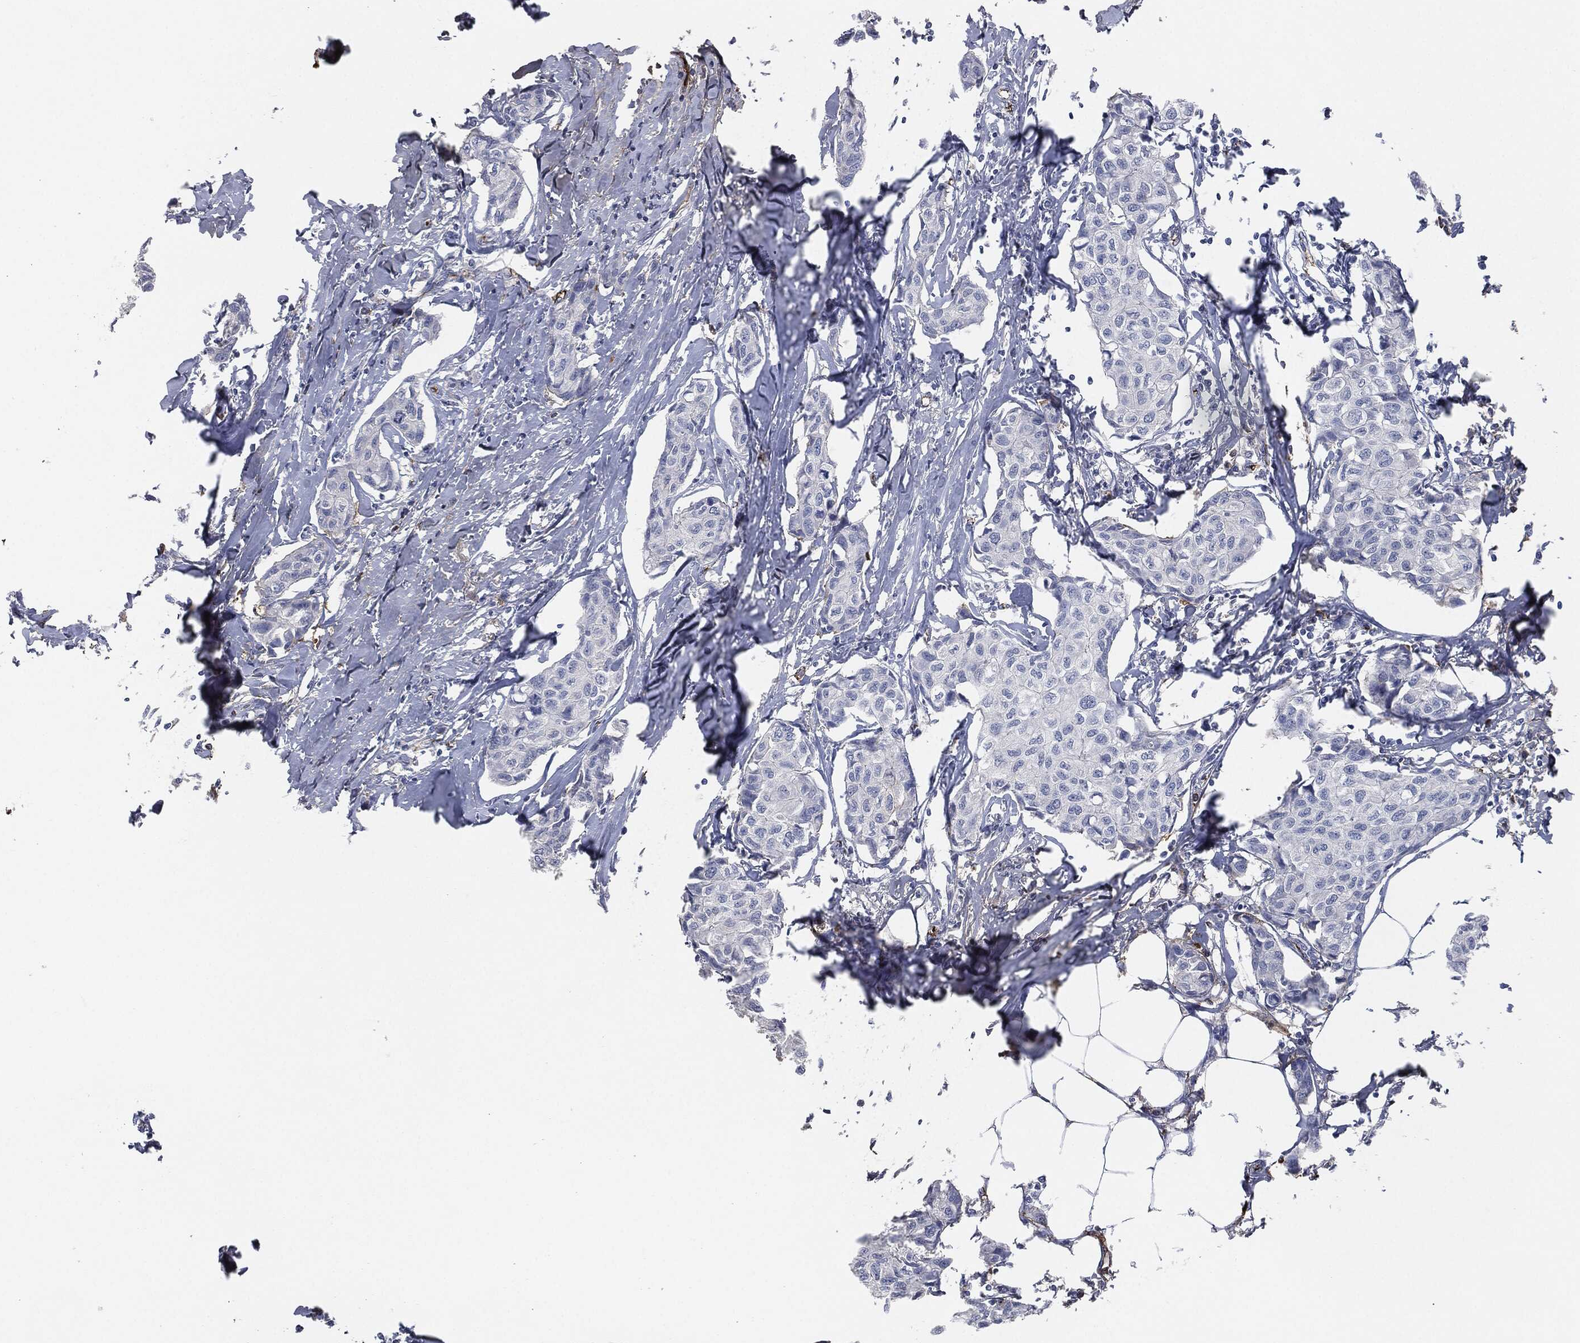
{"staining": {"intensity": "negative", "quantity": "none", "location": "none"}, "tissue": "breast cancer", "cell_type": "Tumor cells", "image_type": "cancer", "snomed": [{"axis": "morphology", "description": "Duct carcinoma"}, {"axis": "topography", "description": "Breast"}], "caption": "Immunohistochemistry of human intraductal carcinoma (breast) shows no staining in tumor cells. Brightfield microscopy of IHC stained with DAB (brown) and hematoxylin (blue), captured at high magnification.", "gene": "APOB", "patient": {"sex": "female", "age": 80}}